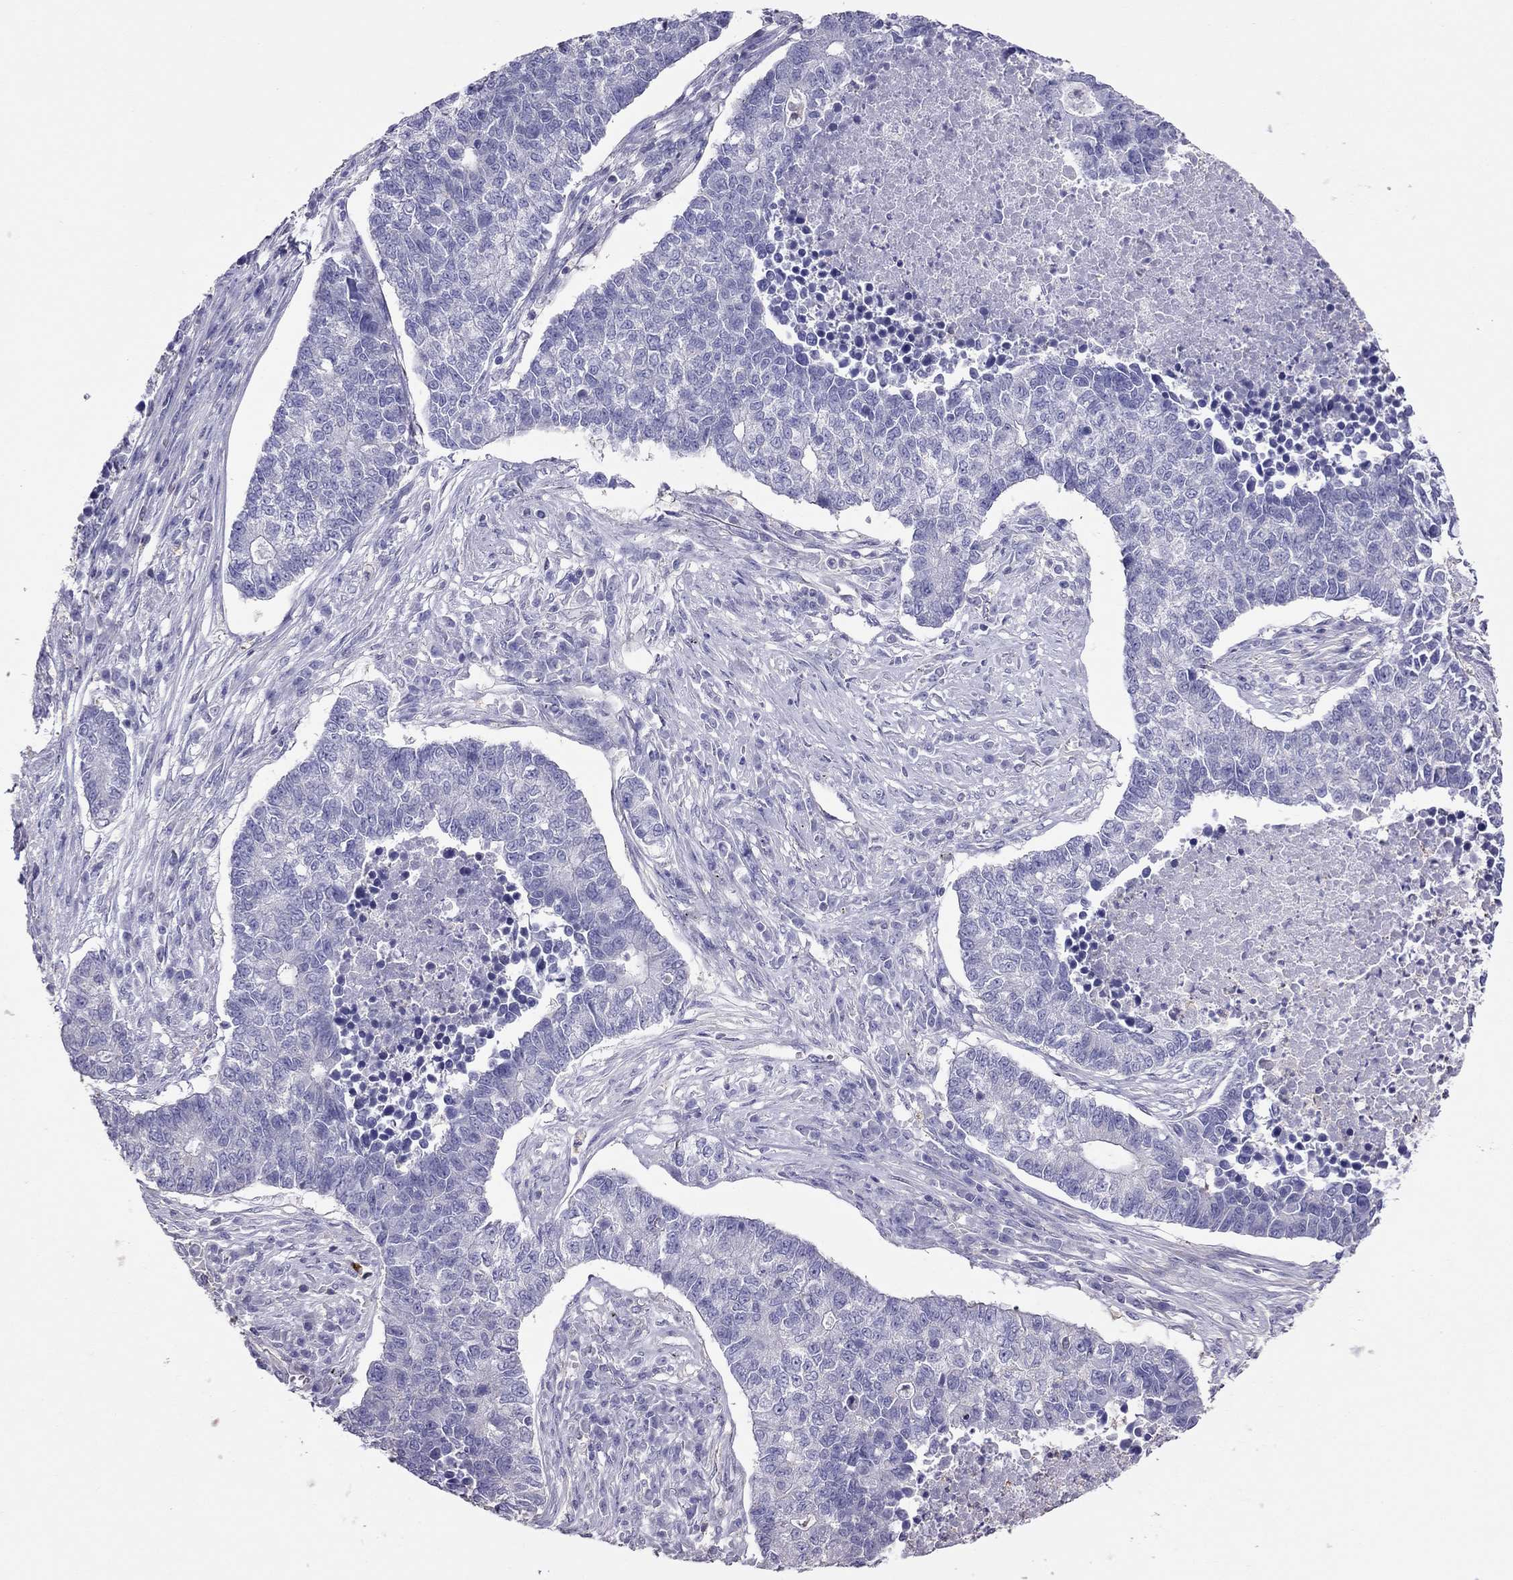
{"staining": {"intensity": "negative", "quantity": "none", "location": "none"}, "tissue": "lung cancer", "cell_type": "Tumor cells", "image_type": "cancer", "snomed": [{"axis": "morphology", "description": "Adenocarcinoma, NOS"}, {"axis": "topography", "description": "Lung"}], "caption": "Lung adenocarcinoma was stained to show a protein in brown. There is no significant expression in tumor cells.", "gene": "TEX22", "patient": {"sex": "male", "age": 57}}